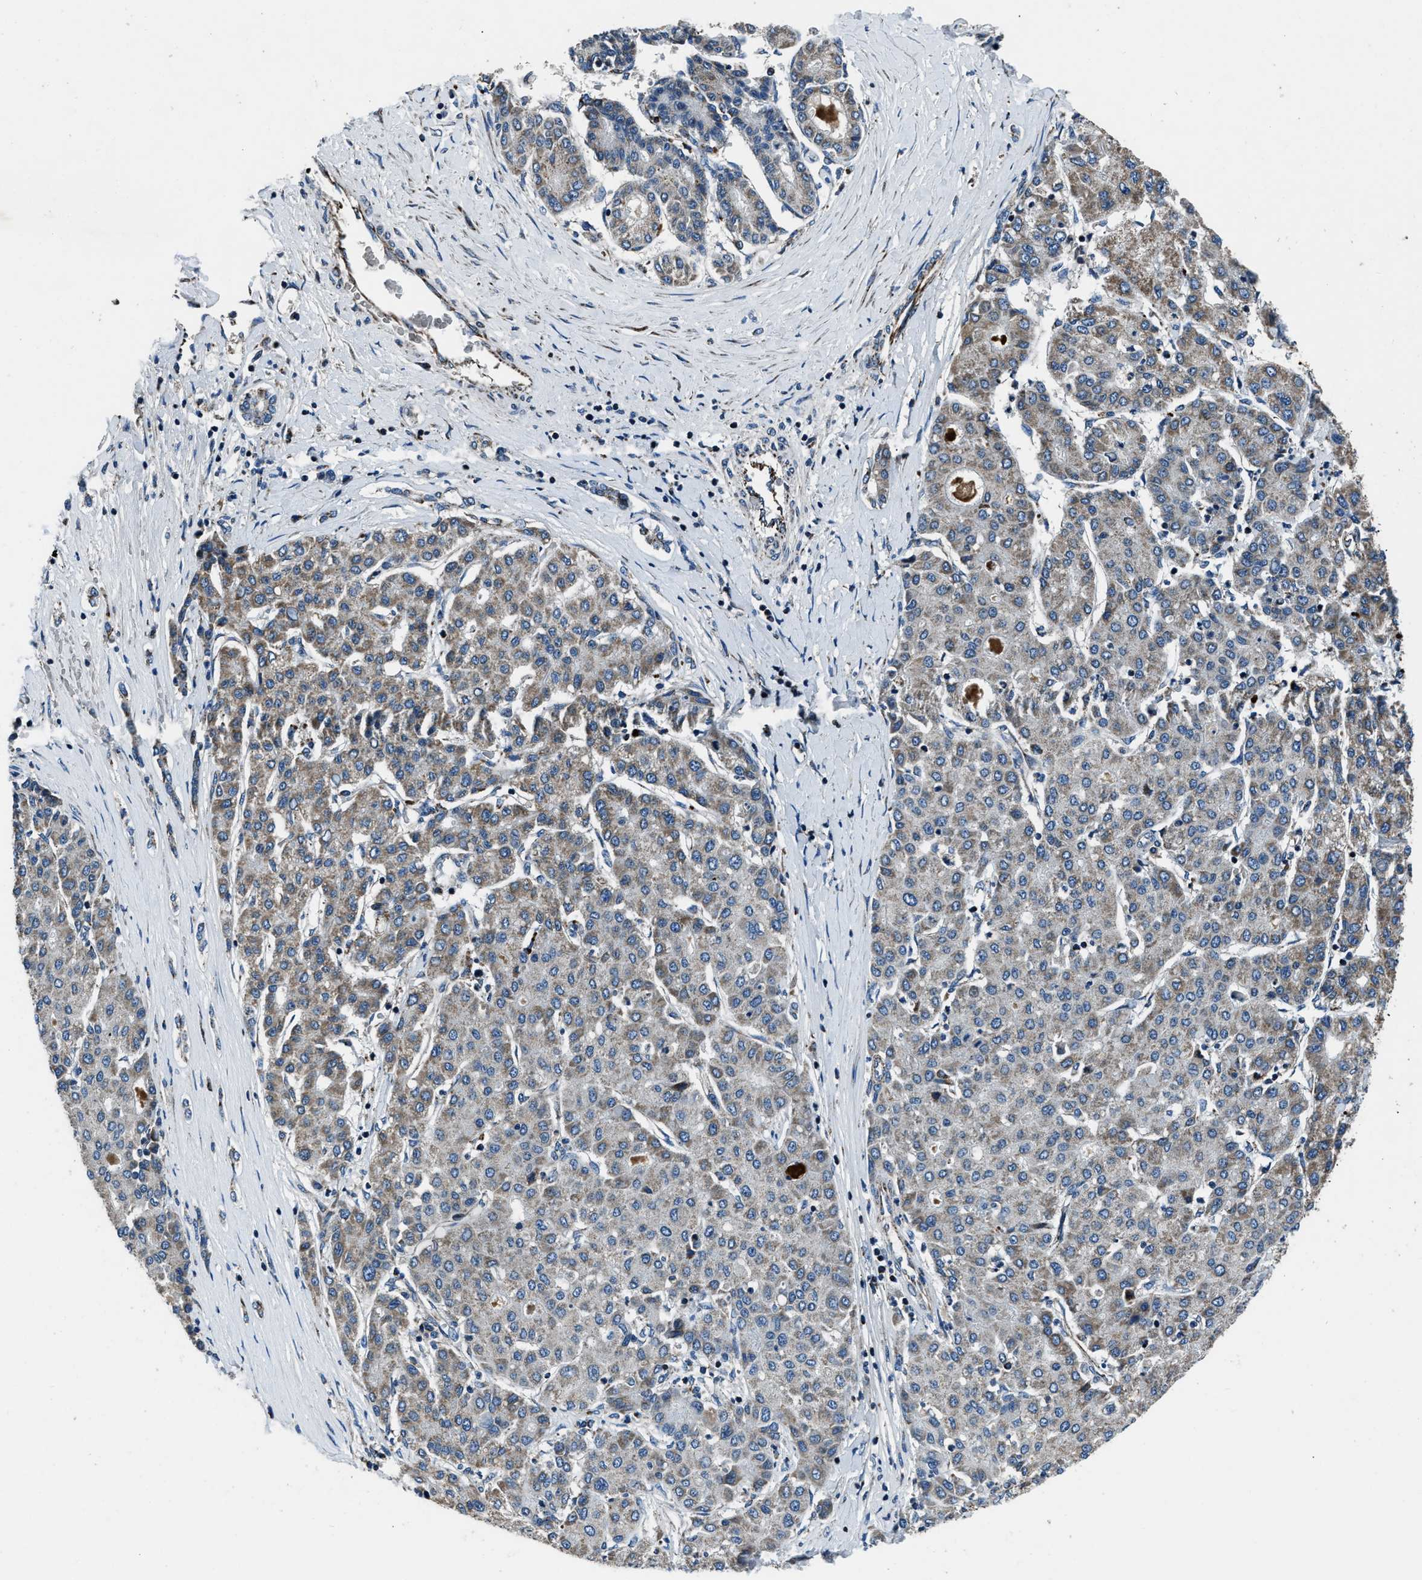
{"staining": {"intensity": "moderate", "quantity": "<25%", "location": "cytoplasmic/membranous"}, "tissue": "liver cancer", "cell_type": "Tumor cells", "image_type": "cancer", "snomed": [{"axis": "morphology", "description": "Carcinoma, Hepatocellular, NOS"}, {"axis": "topography", "description": "Liver"}], "caption": "This image demonstrates hepatocellular carcinoma (liver) stained with immunohistochemistry (IHC) to label a protein in brown. The cytoplasmic/membranous of tumor cells show moderate positivity for the protein. Nuclei are counter-stained blue.", "gene": "OGDH", "patient": {"sex": "male", "age": 65}}